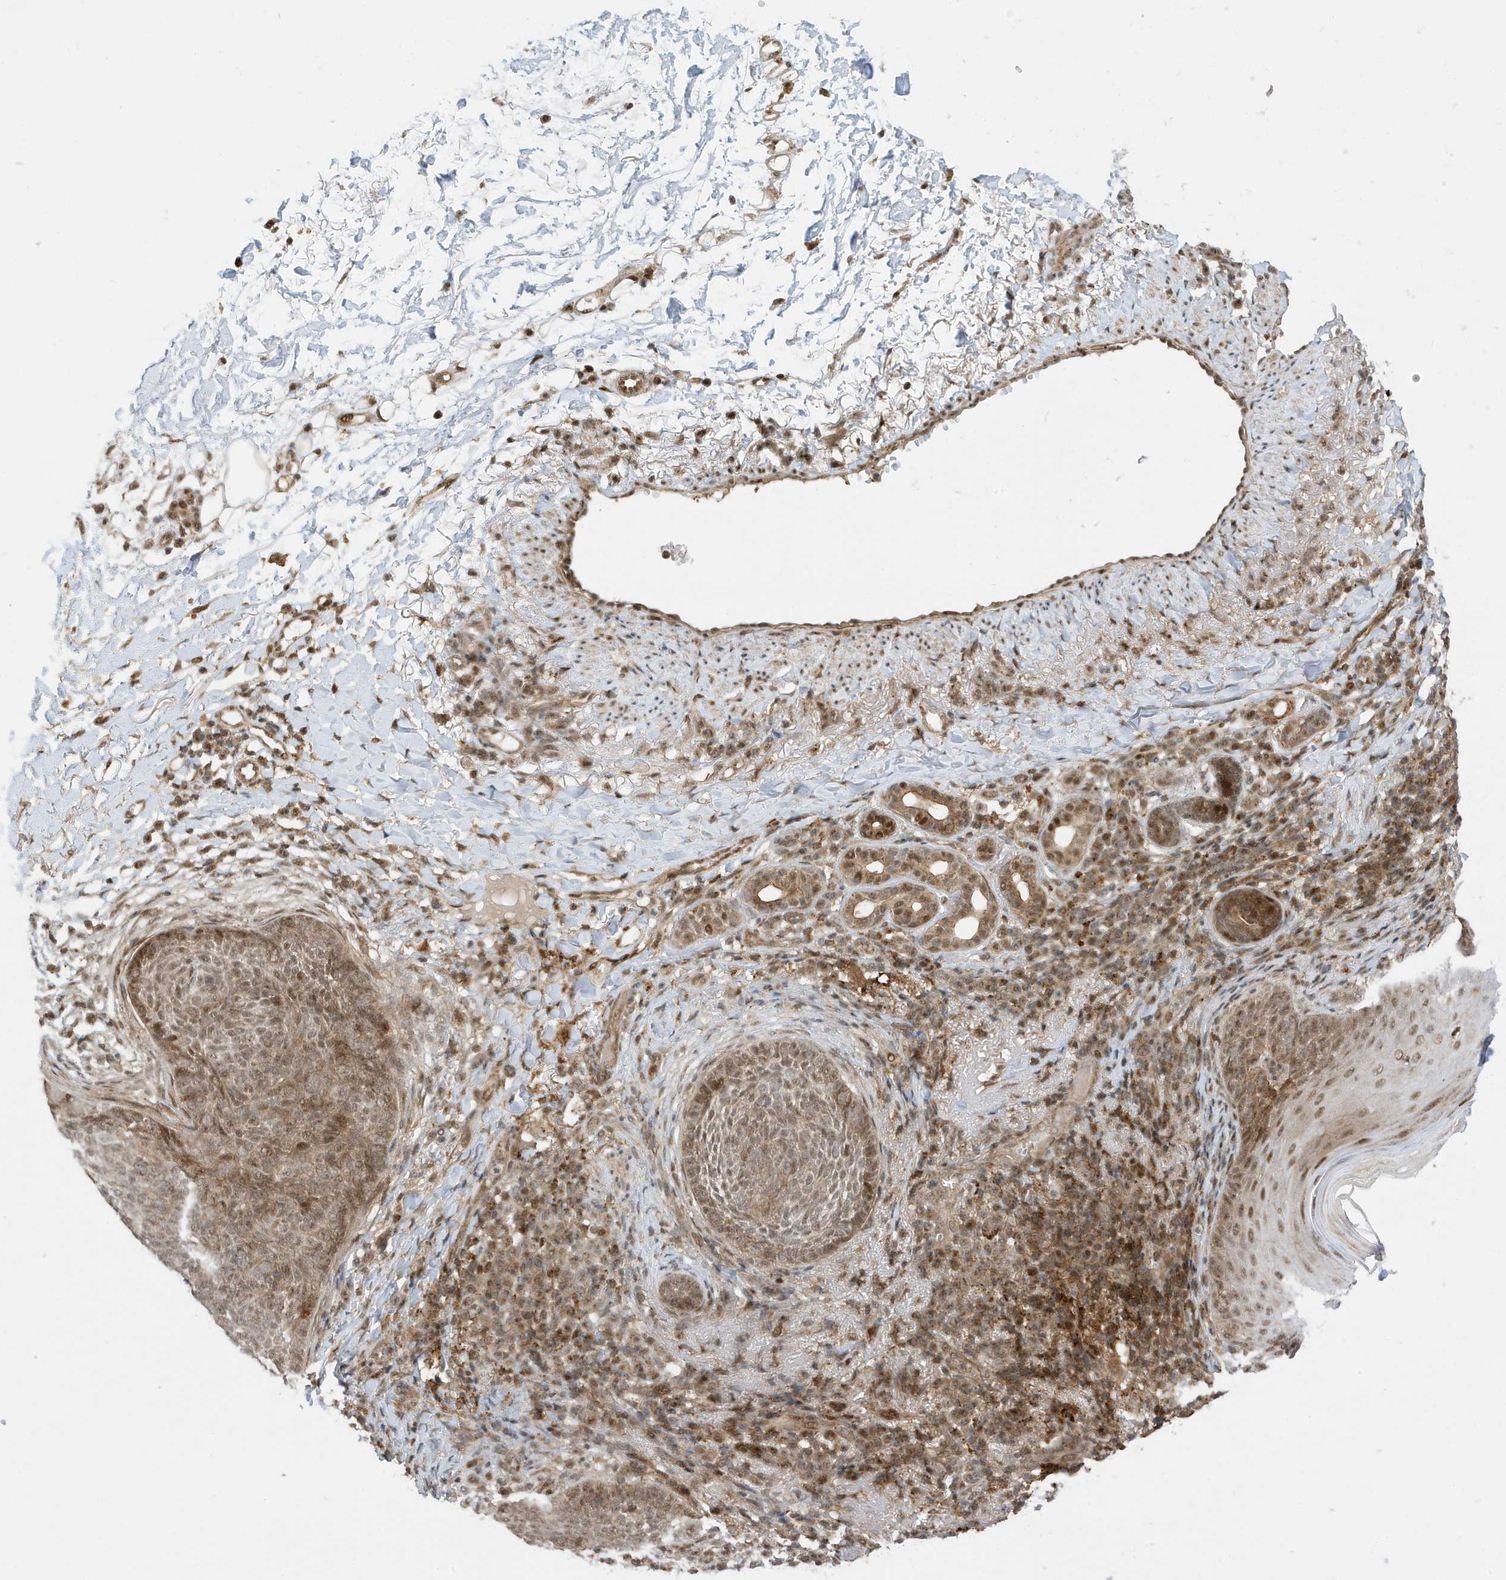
{"staining": {"intensity": "moderate", "quantity": ">75%", "location": "cytoplasmic/membranous,nuclear"}, "tissue": "skin cancer", "cell_type": "Tumor cells", "image_type": "cancer", "snomed": [{"axis": "morphology", "description": "Basal cell carcinoma"}, {"axis": "topography", "description": "Skin"}], "caption": "Skin cancer was stained to show a protein in brown. There is medium levels of moderate cytoplasmic/membranous and nuclear staining in approximately >75% of tumor cells.", "gene": "TATDN3", "patient": {"sex": "male", "age": 85}}